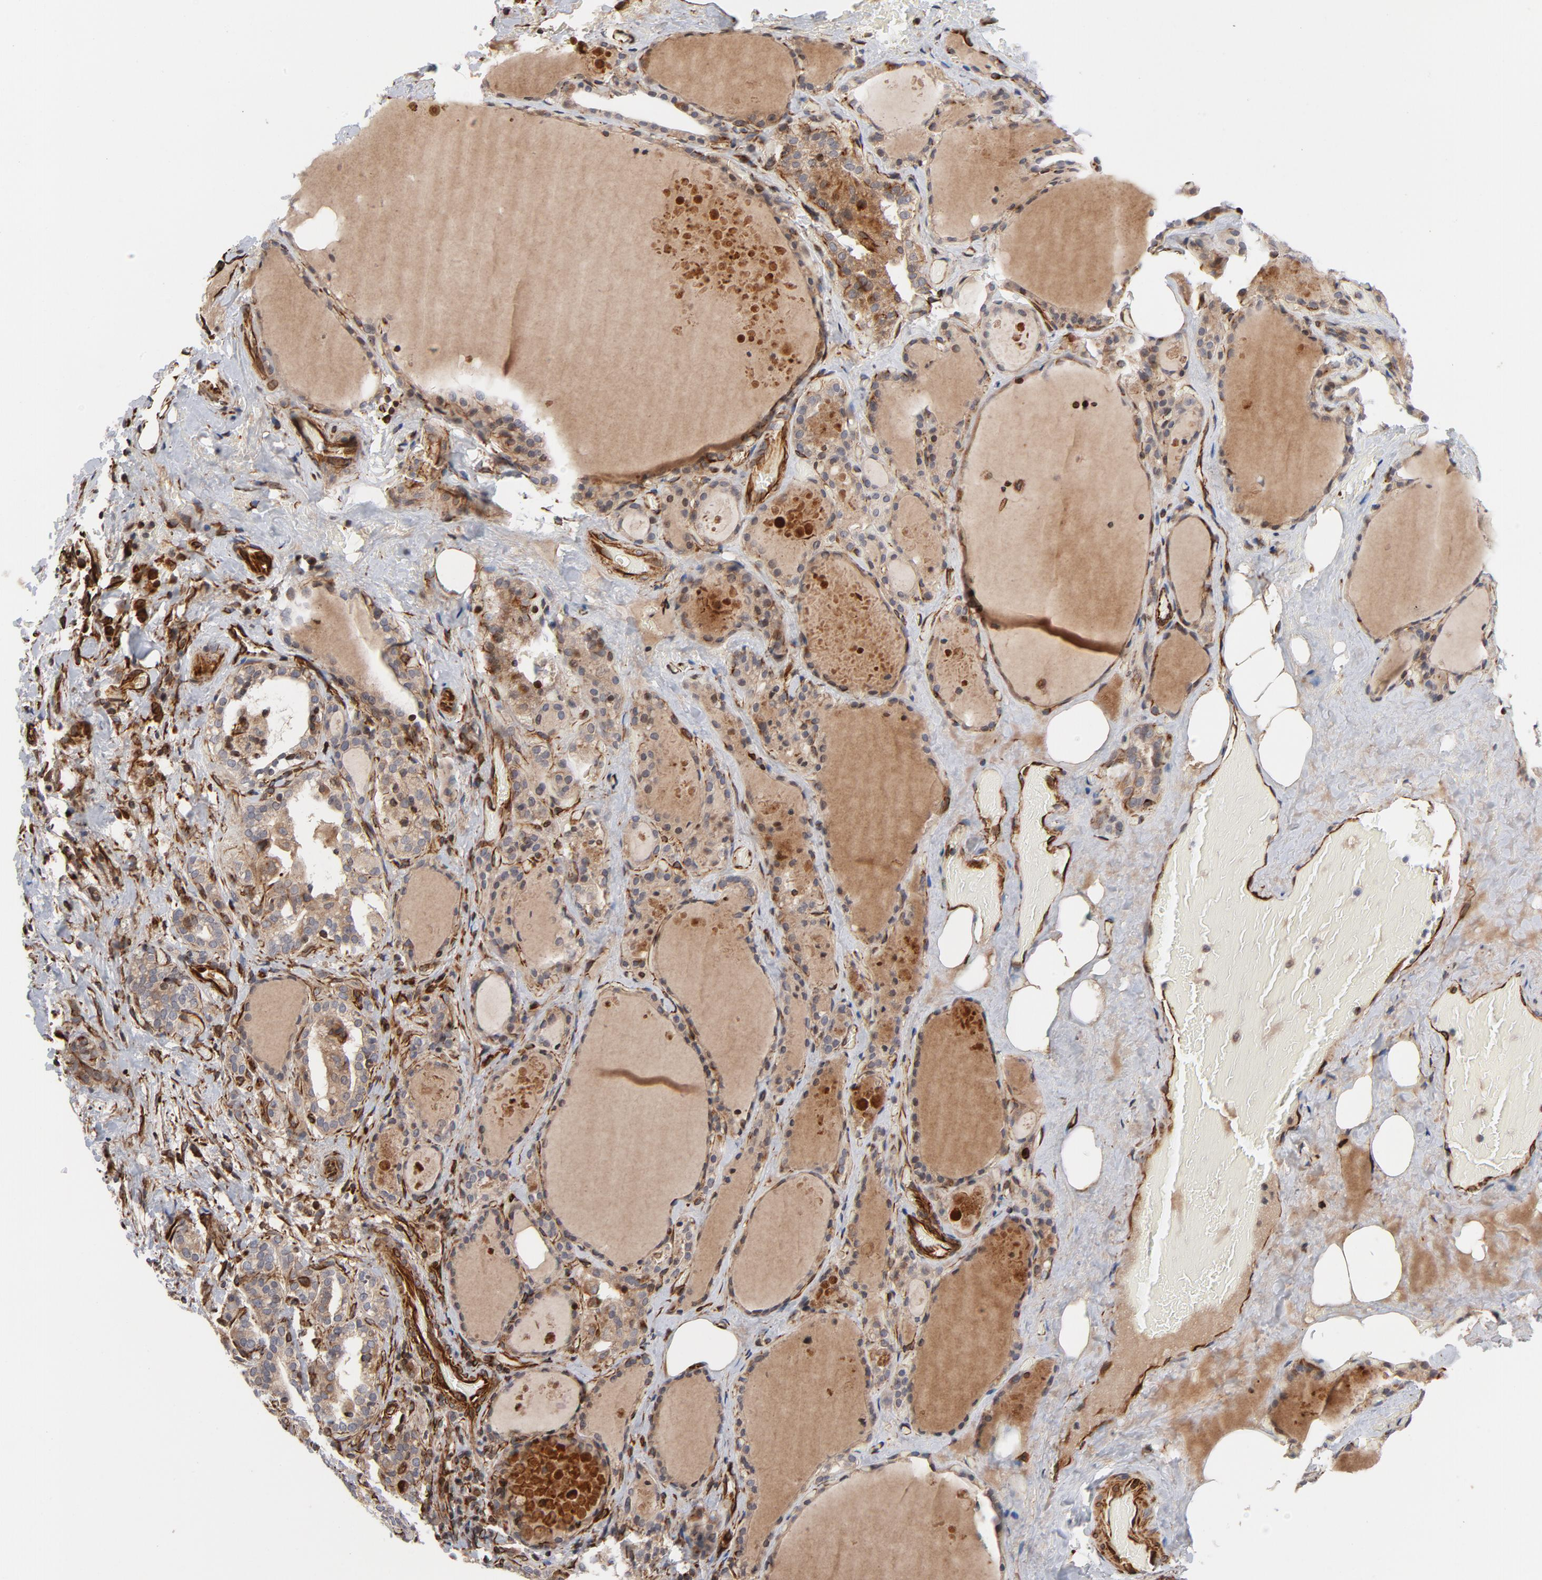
{"staining": {"intensity": "moderate", "quantity": ">75%", "location": "cytoplasmic/membranous"}, "tissue": "thyroid gland", "cell_type": "Glandular cells", "image_type": "normal", "snomed": [{"axis": "morphology", "description": "Normal tissue, NOS"}, {"axis": "topography", "description": "Thyroid gland"}], "caption": "Glandular cells display medium levels of moderate cytoplasmic/membranous positivity in about >75% of cells in normal thyroid gland.", "gene": "DNAAF2", "patient": {"sex": "male", "age": 61}}